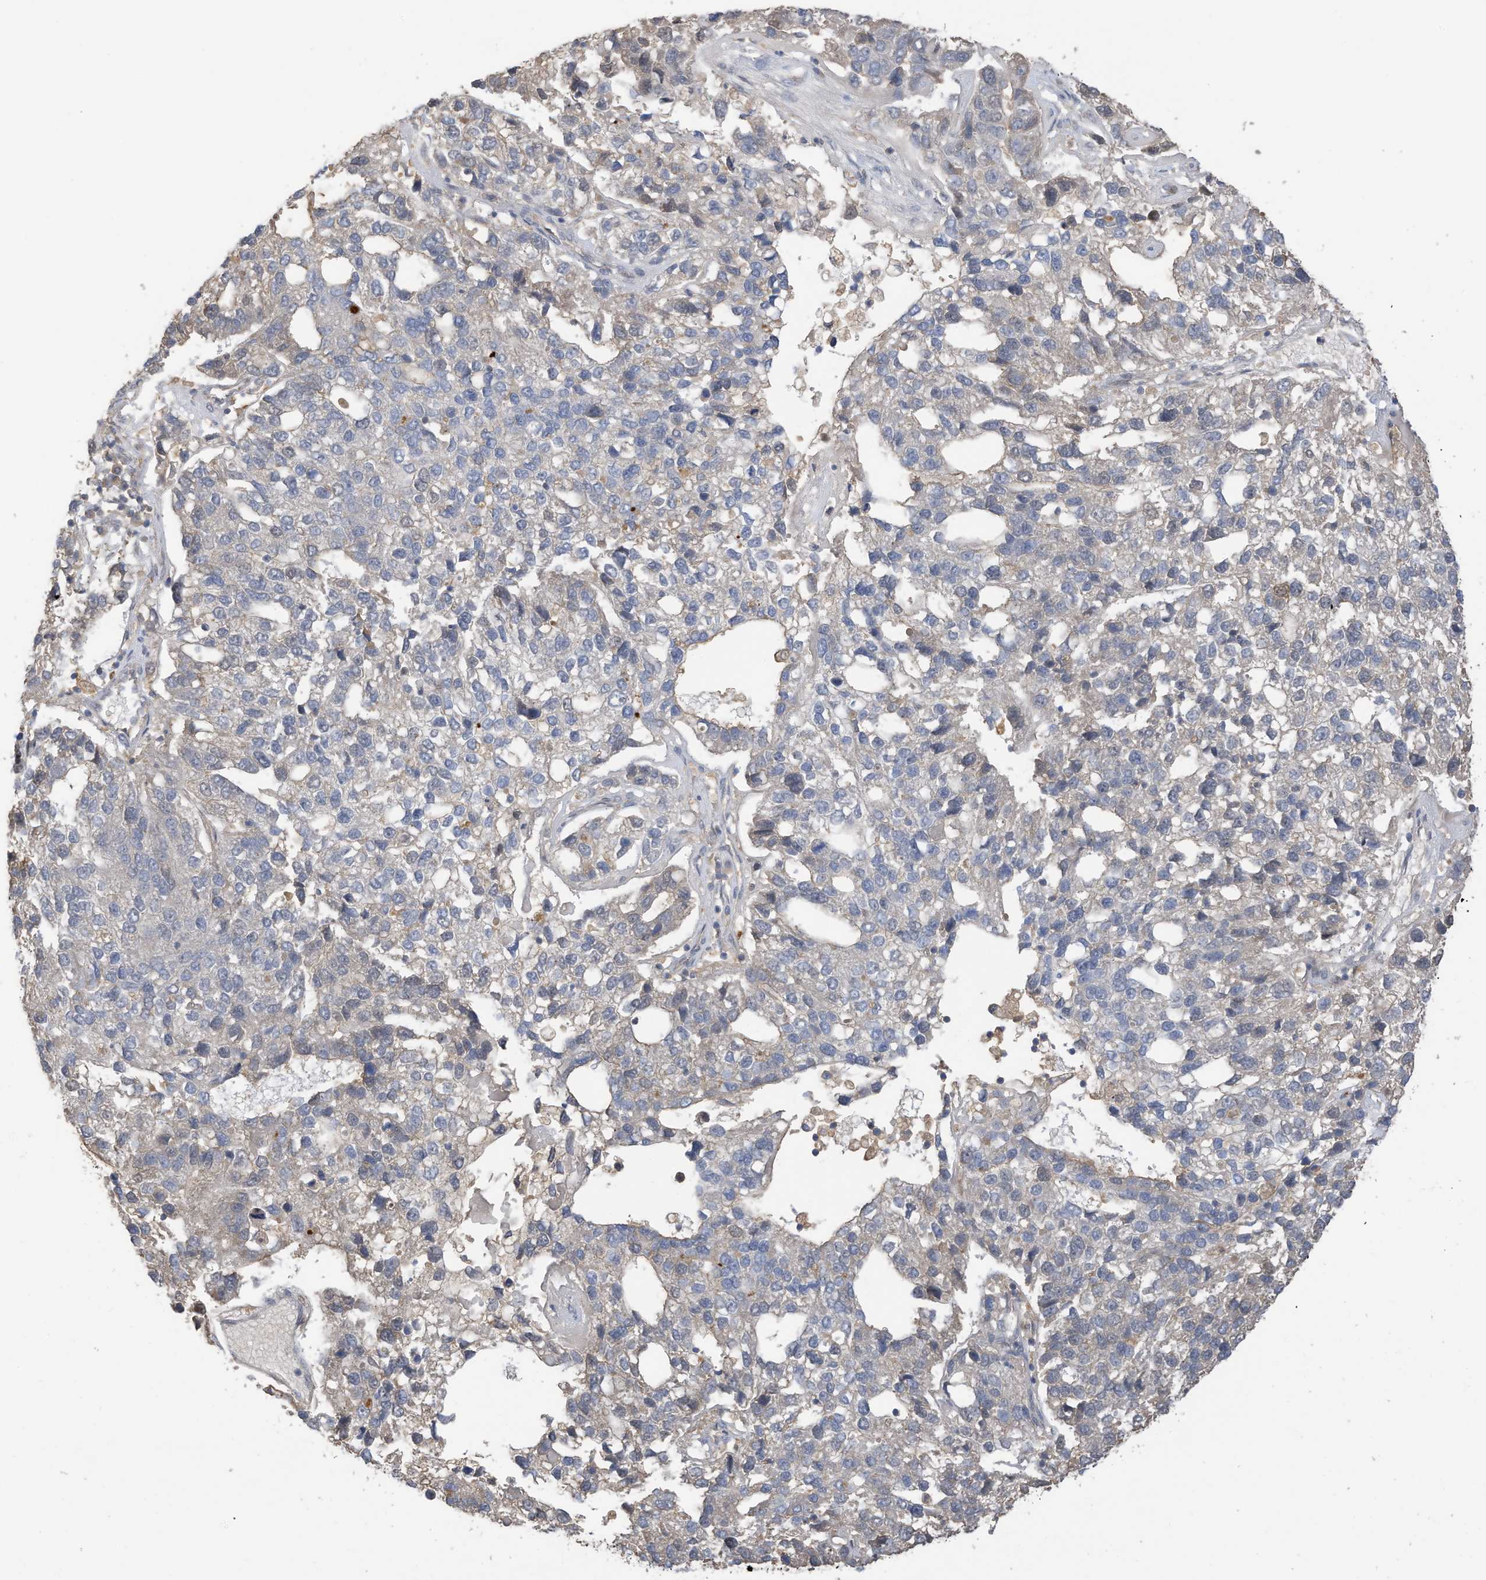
{"staining": {"intensity": "negative", "quantity": "none", "location": "none"}, "tissue": "pancreatic cancer", "cell_type": "Tumor cells", "image_type": "cancer", "snomed": [{"axis": "morphology", "description": "Adenocarcinoma, NOS"}, {"axis": "topography", "description": "Pancreas"}], "caption": "IHC histopathology image of neoplastic tissue: pancreatic cancer stained with DAB exhibits no significant protein positivity in tumor cells.", "gene": "REC8", "patient": {"sex": "female", "age": 61}}